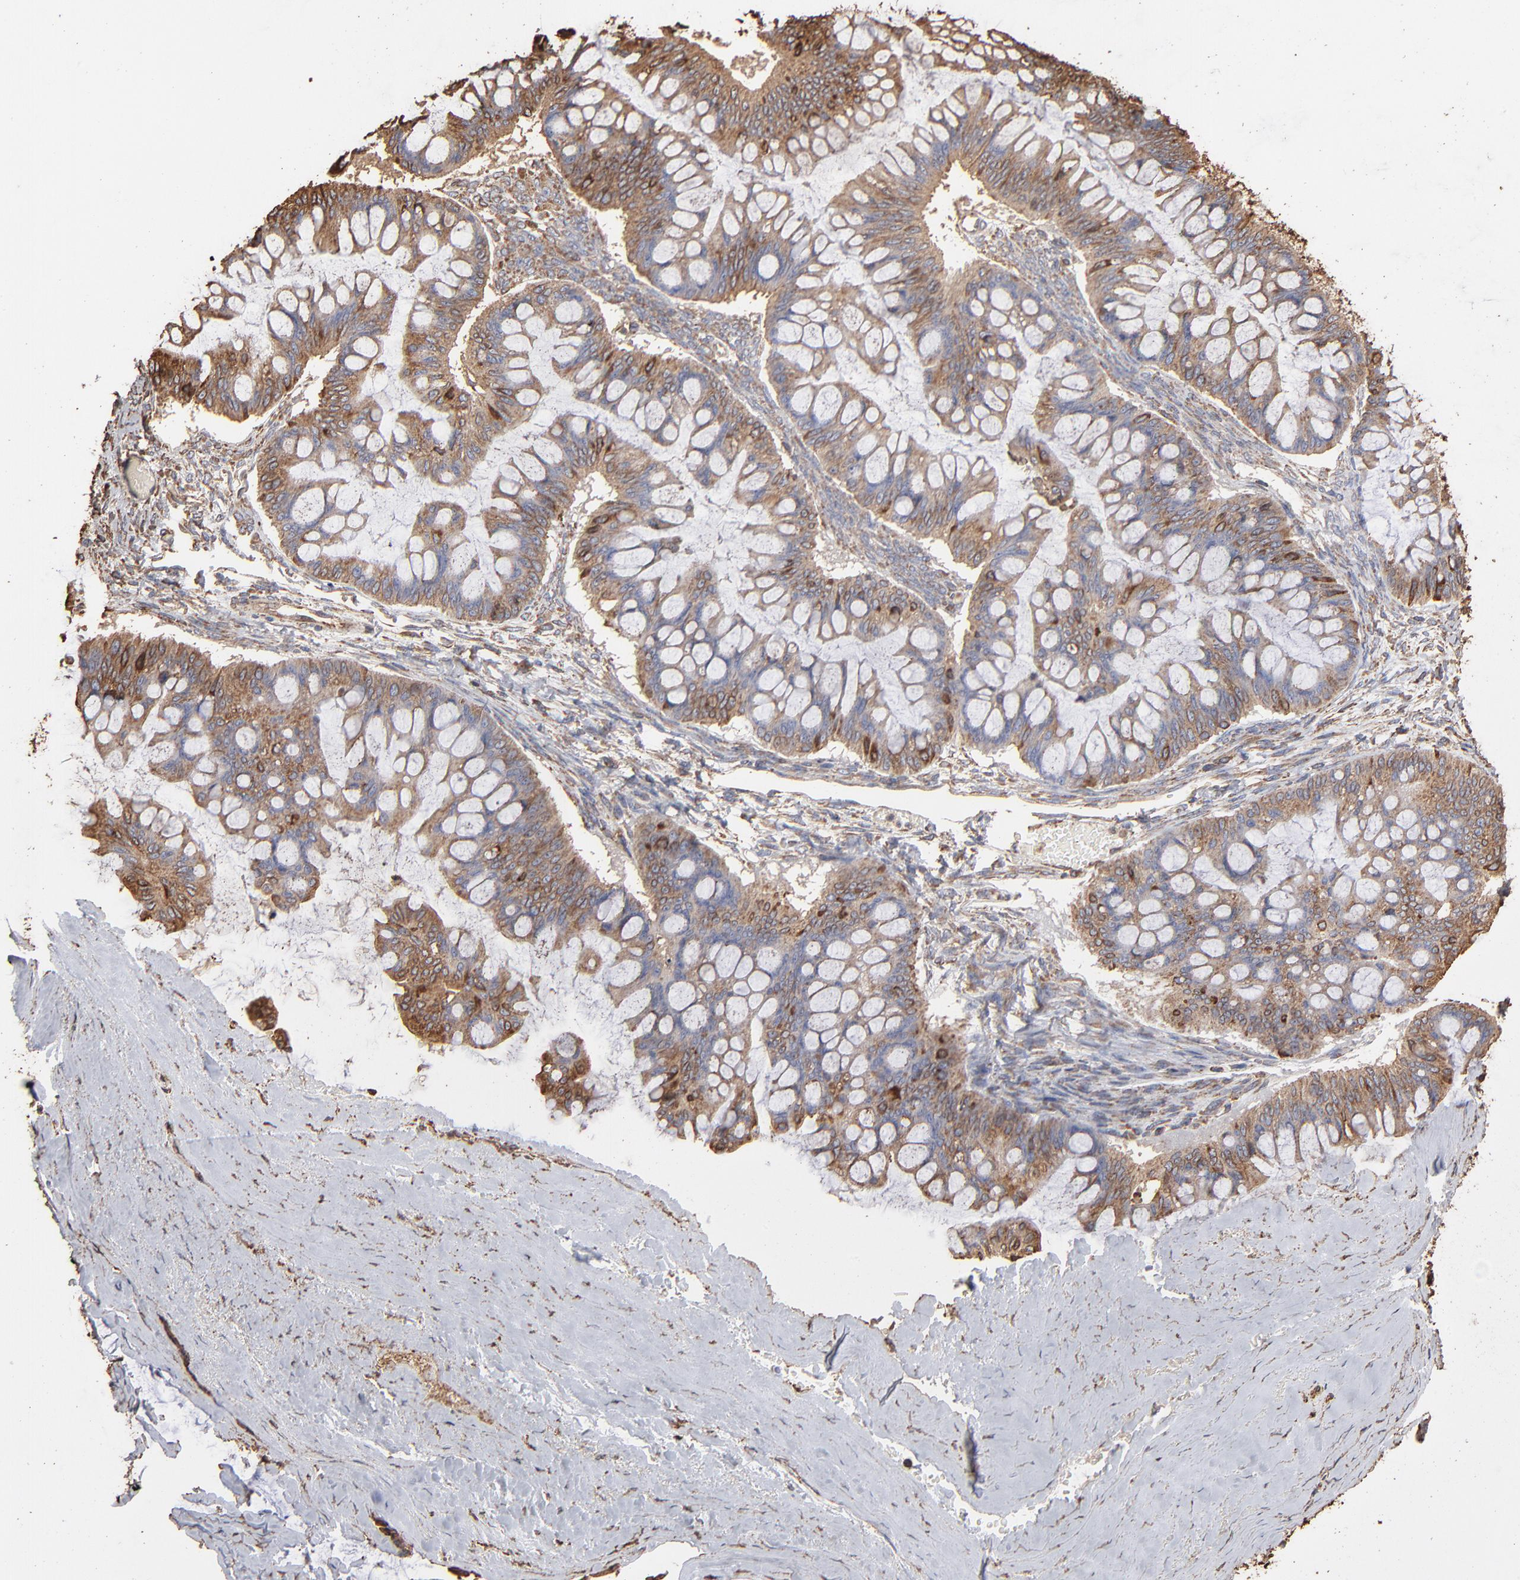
{"staining": {"intensity": "moderate", "quantity": ">75%", "location": "cytoplasmic/membranous"}, "tissue": "ovarian cancer", "cell_type": "Tumor cells", "image_type": "cancer", "snomed": [{"axis": "morphology", "description": "Cystadenocarcinoma, mucinous, NOS"}, {"axis": "topography", "description": "Ovary"}], "caption": "About >75% of tumor cells in mucinous cystadenocarcinoma (ovarian) demonstrate moderate cytoplasmic/membranous protein expression as visualized by brown immunohistochemical staining.", "gene": "PDIA3", "patient": {"sex": "female", "age": 73}}